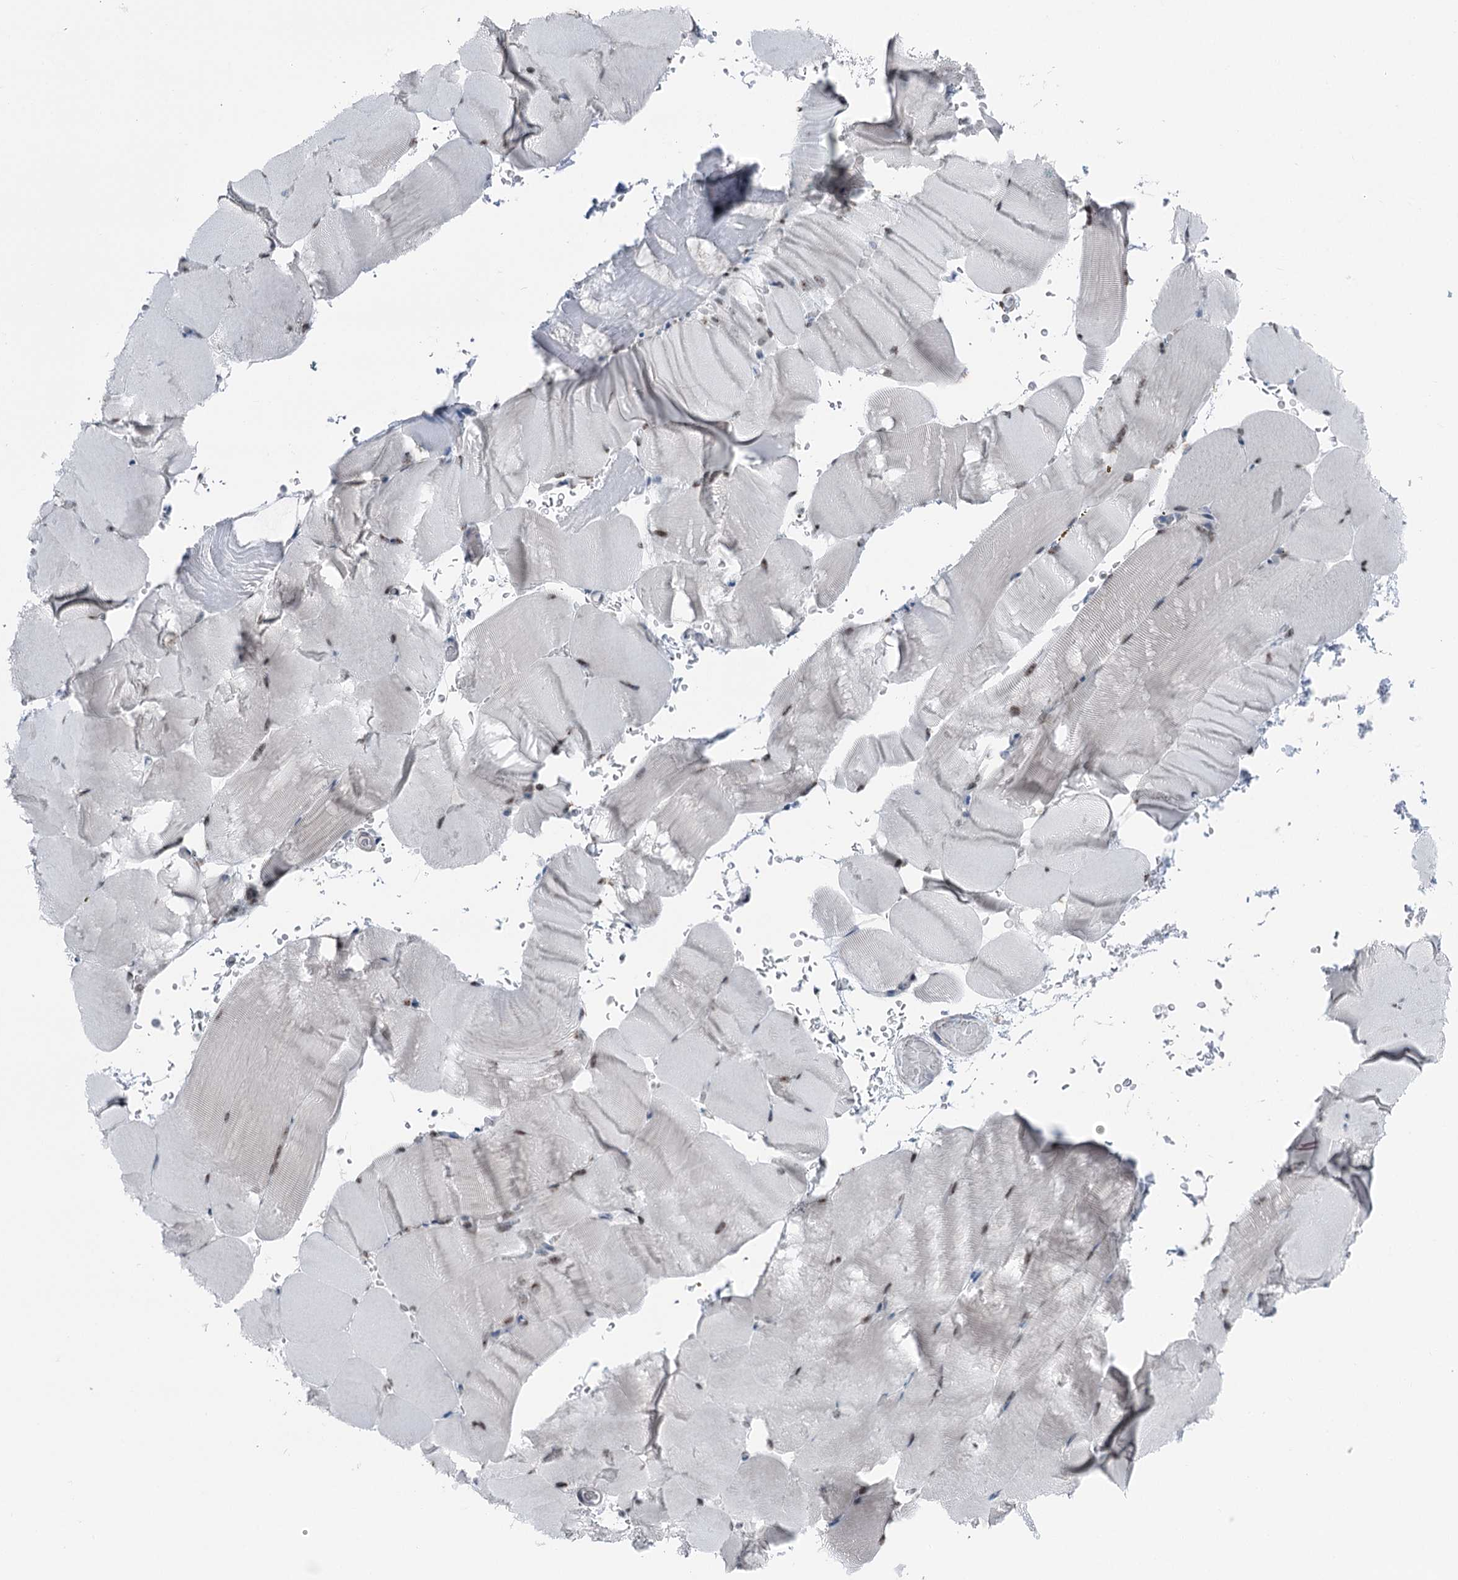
{"staining": {"intensity": "weak", "quantity": "<25%", "location": "nuclear"}, "tissue": "skeletal muscle", "cell_type": "Myocytes", "image_type": "normal", "snomed": [{"axis": "morphology", "description": "Normal tissue, NOS"}, {"axis": "topography", "description": "Skeletal muscle"}, {"axis": "topography", "description": "Parathyroid gland"}], "caption": "Skeletal muscle was stained to show a protein in brown. There is no significant positivity in myocytes. (Stains: DAB (3,3'-diaminobenzidine) IHC with hematoxylin counter stain, Microscopy: brightfield microscopy at high magnification).", "gene": "STEEP1", "patient": {"sex": "female", "age": 37}}